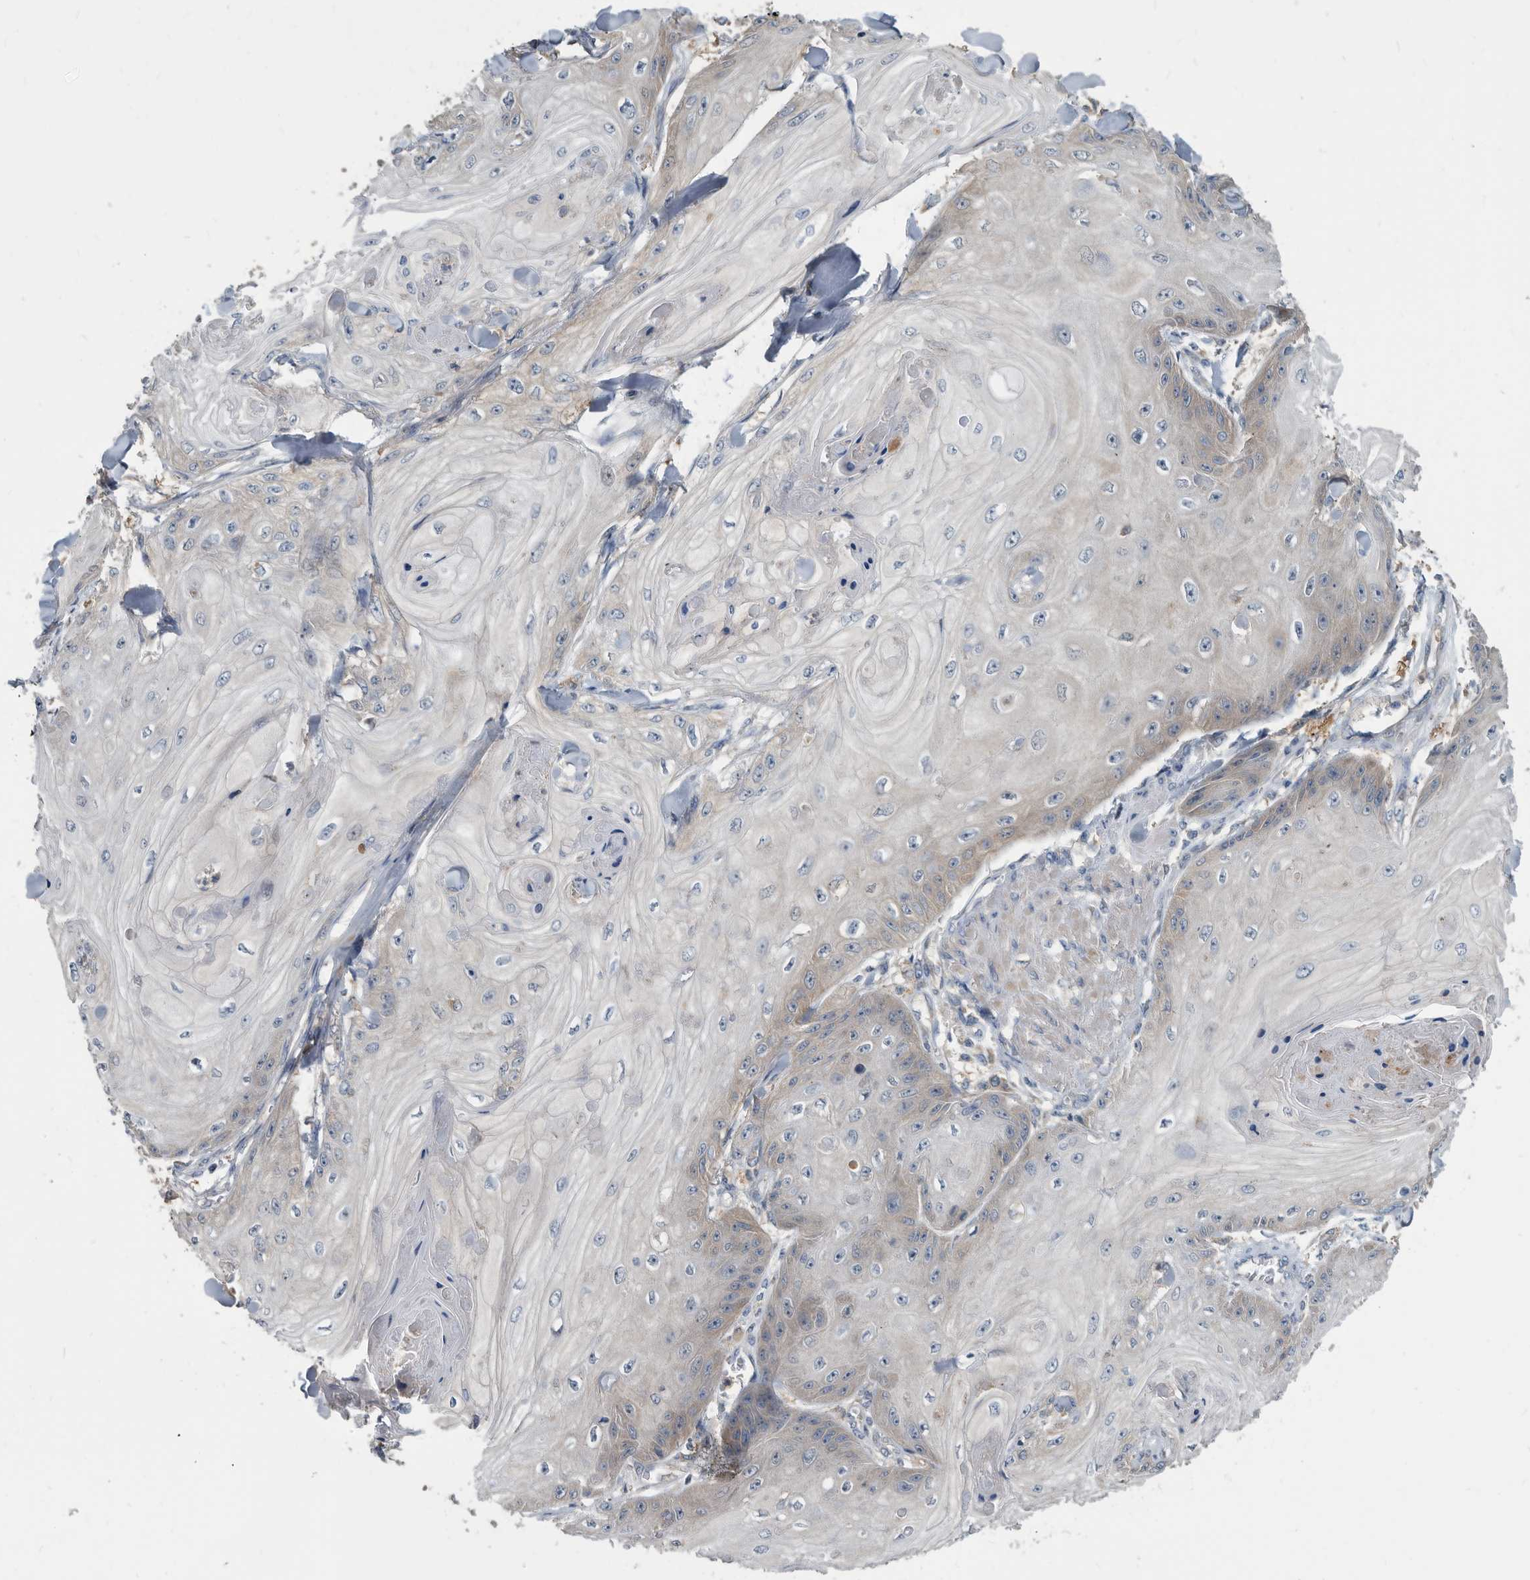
{"staining": {"intensity": "negative", "quantity": "none", "location": "none"}, "tissue": "skin cancer", "cell_type": "Tumor cells", "image_type": "cancer", "snomed": [{"axis": "morphology", "description": "Squamous cell carcinoma, NOS"}, {"axis": "topography", "description": "Skin"}], "caption": "Protein analysis of skin cancer exhibits no significant positivity in tumor cells. (Stains: DAB immunohistochemistry with hematoxylin counter stain, Microscopy: brightfield microscopy at high magnification).", "gene": "APEH", "patient": {"sex": "male", "age": 74}}